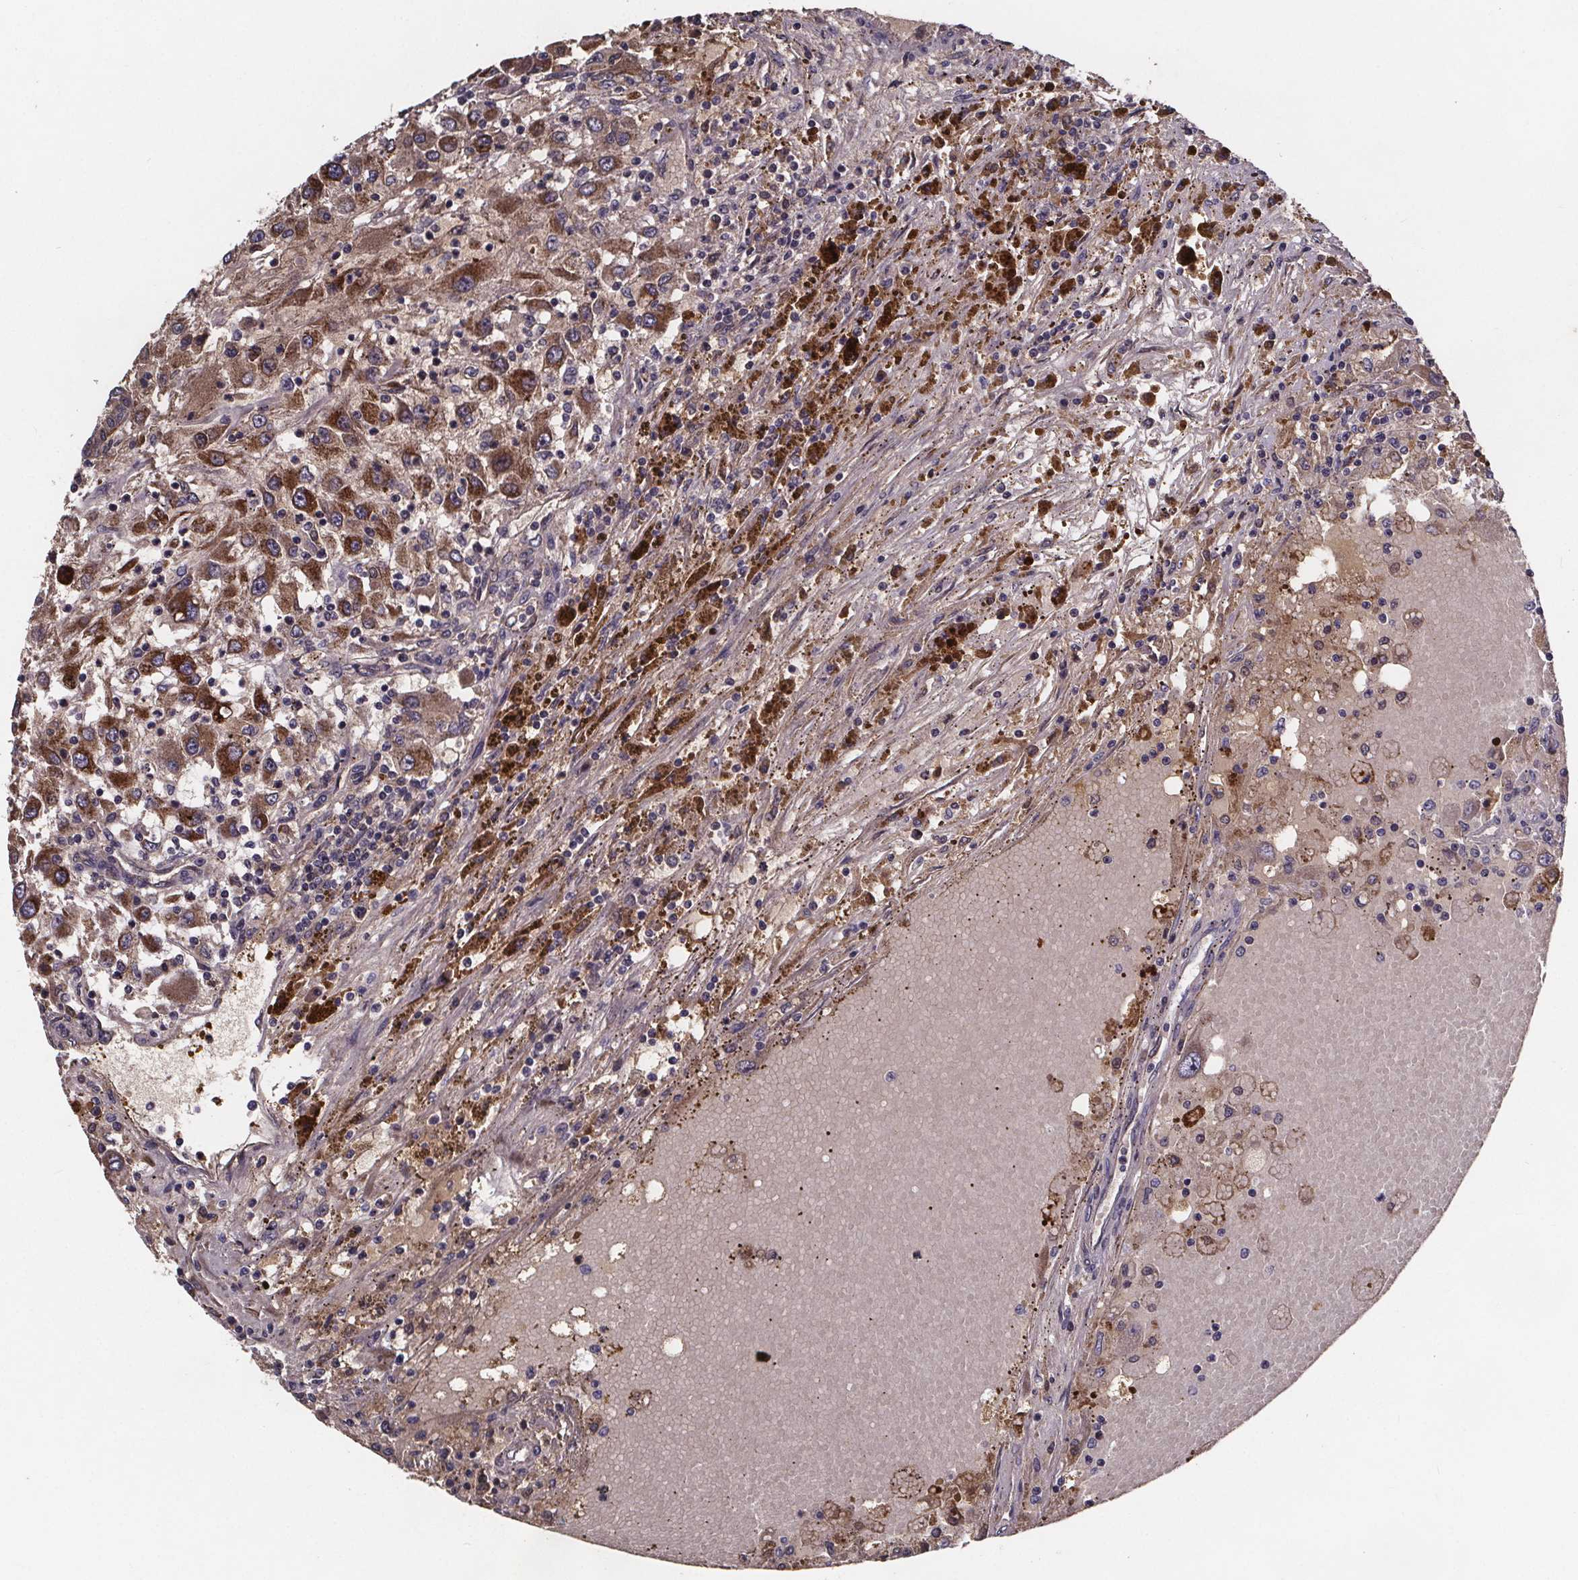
{"staining": {"intensity": "strong", "quantity": "25%-75%", "location": "cytoplasmic/membranous"}, "tissue": "renal cancer", "cell_type": "Tumor cells", "image_type": "cancer", "snomed": [{"axis": "morphology", "description": "Adenocarcinoma, NOS"}, {"axis": "topography", "description": "Kidney"}], "caption": "Protein expression analysis of renal adenocarcinoma exhibits strong cytoplasmic/membranous expression in about 25%-75% of tumor cells.", "gene": "FASTKD3", "patient": {"sex": "female", "age": 67}}